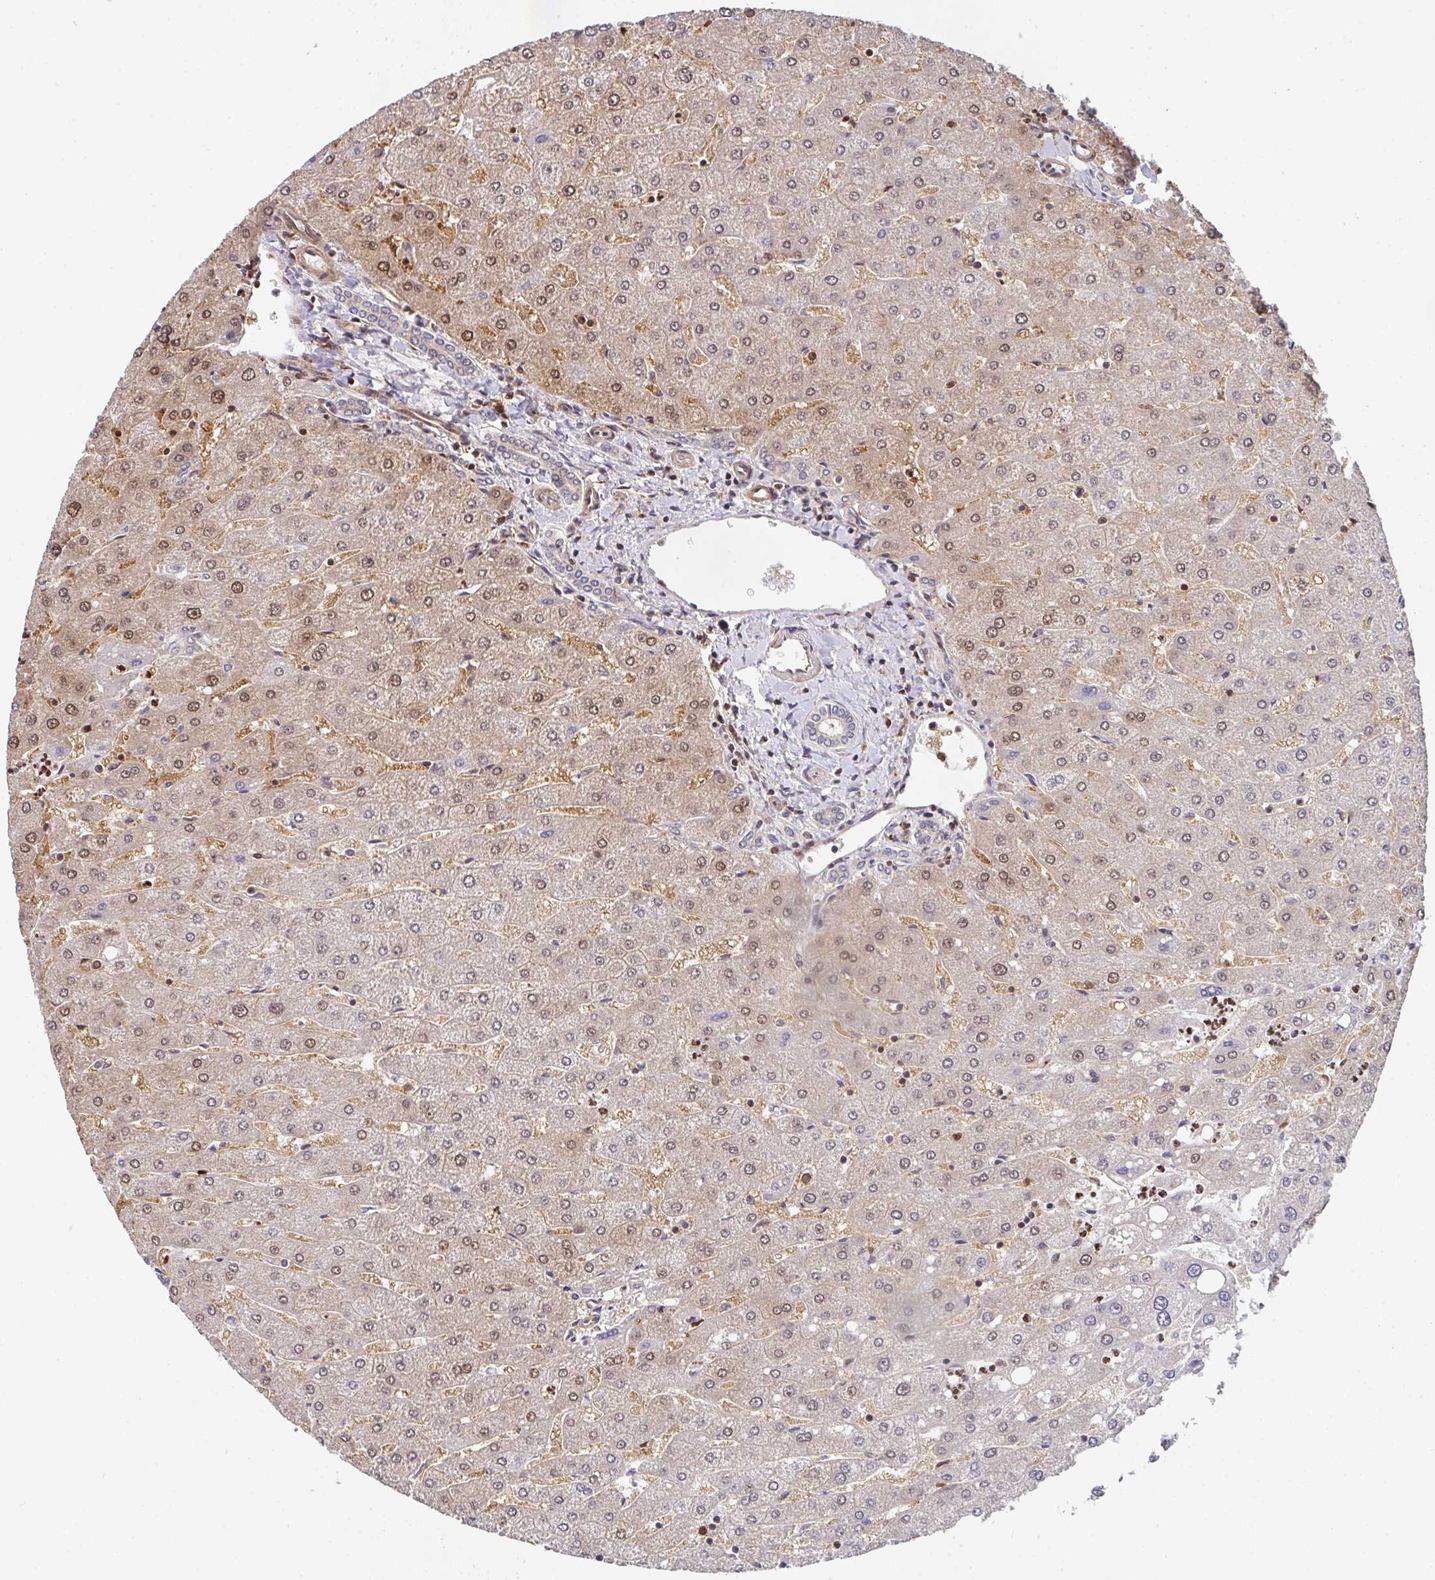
{"staining": {"intensity": "negative", "quantity": "none", "location": "none"}, "tissue": "liver", "cell_type": "Cholangiocytes", "image_type": "normal", "snomed": [{"axis": "morphology", "description": "Normal tissue, NOS"}, {"axis": "topography", "description": "Liver"}], "caption": "Cholangiocytes show no significant protein expression in benign liver. (DAB immunohistochemistry (IHC) with hematoxylin counter stain).", "gene": "SIMC1", "patient": {"sex": "male", "age": 67}}